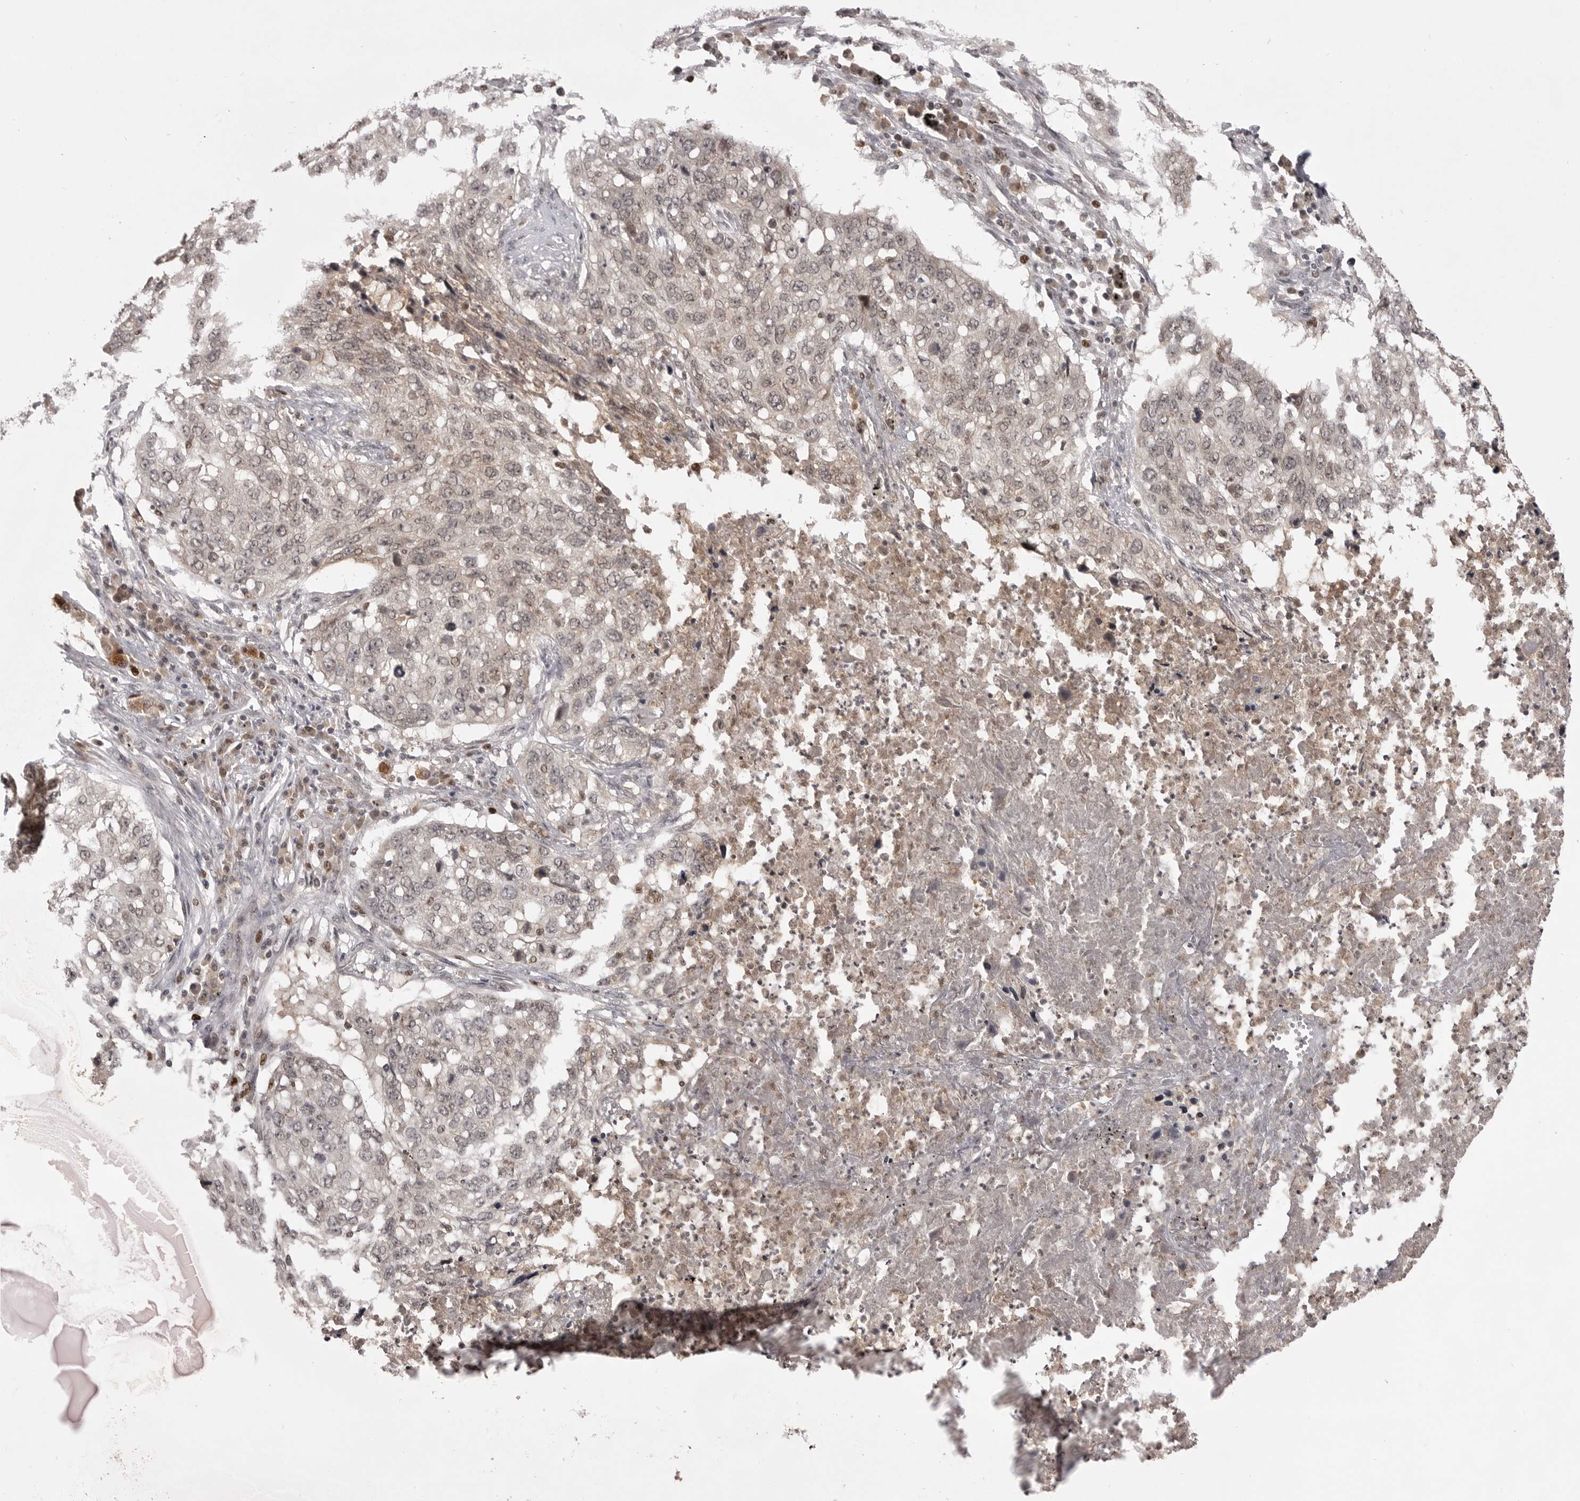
{"staining": {"intensity": "weak", "quantity": "25%-75%", "location": "nuclear"}, "tissue": "lung cancer", "cell_type": "Tumor cells", "image_type": "cancer", "snomed": [{"axis": "morphology", "description": "Squamous cell carcinoma, NOS"}, {"axis": "topography", "description": "Lung"}], "caption": "Lung cancer (squamous cell carcinoma) was stained to show a protein in brown. There is low levels of weak nuclear positivity in about 25%-75% of tumor cells. The staining was performed using DAB (3,3'-diaminobenzidine), with brown indicating positive protein expression. Nuclei are stained blue with hematoxylin.", "gene": "PTK2B", "patient": {"sex": "female", "age": 63}}